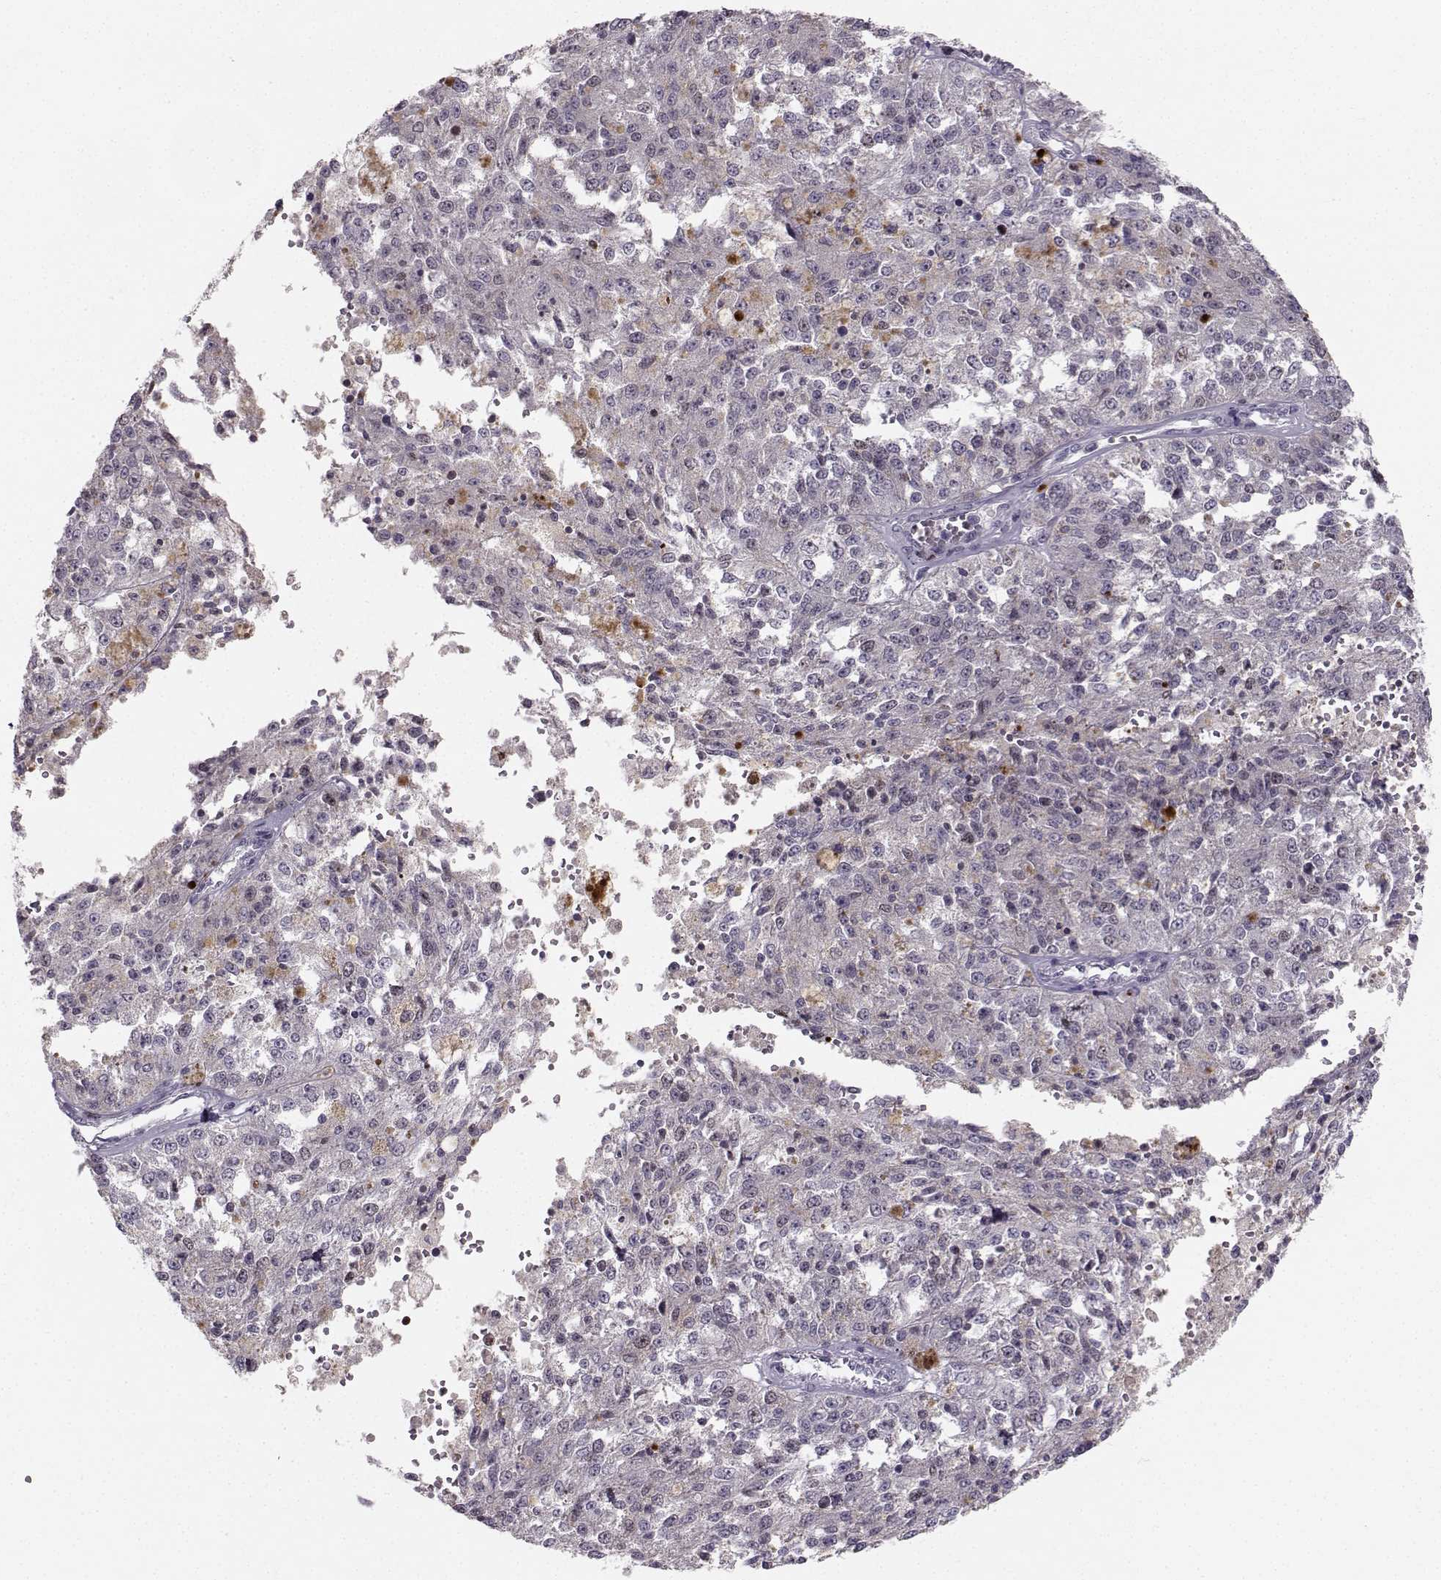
{"staining": {"intensity": "negative", "quantity": "none", "location": "none"}, "tissue": "melanoma", "cell_type": "Tumor cells", "image_type": "cancer", "snomed": [{"axis": "morphology", "description": "Malignant melanoma, Metastatic site"}, {"axis": "topography", "description": "Lymph node"}], "caption": "The immunohistochemistry (IHC) photomicrograph has no significant staining in tumor cells of melanoma tissue. (Immunohistochemistry, brightfield microscopy, high magnification).", "gene": "LRP8", "patient": {"sex": "female", "age": 64}}